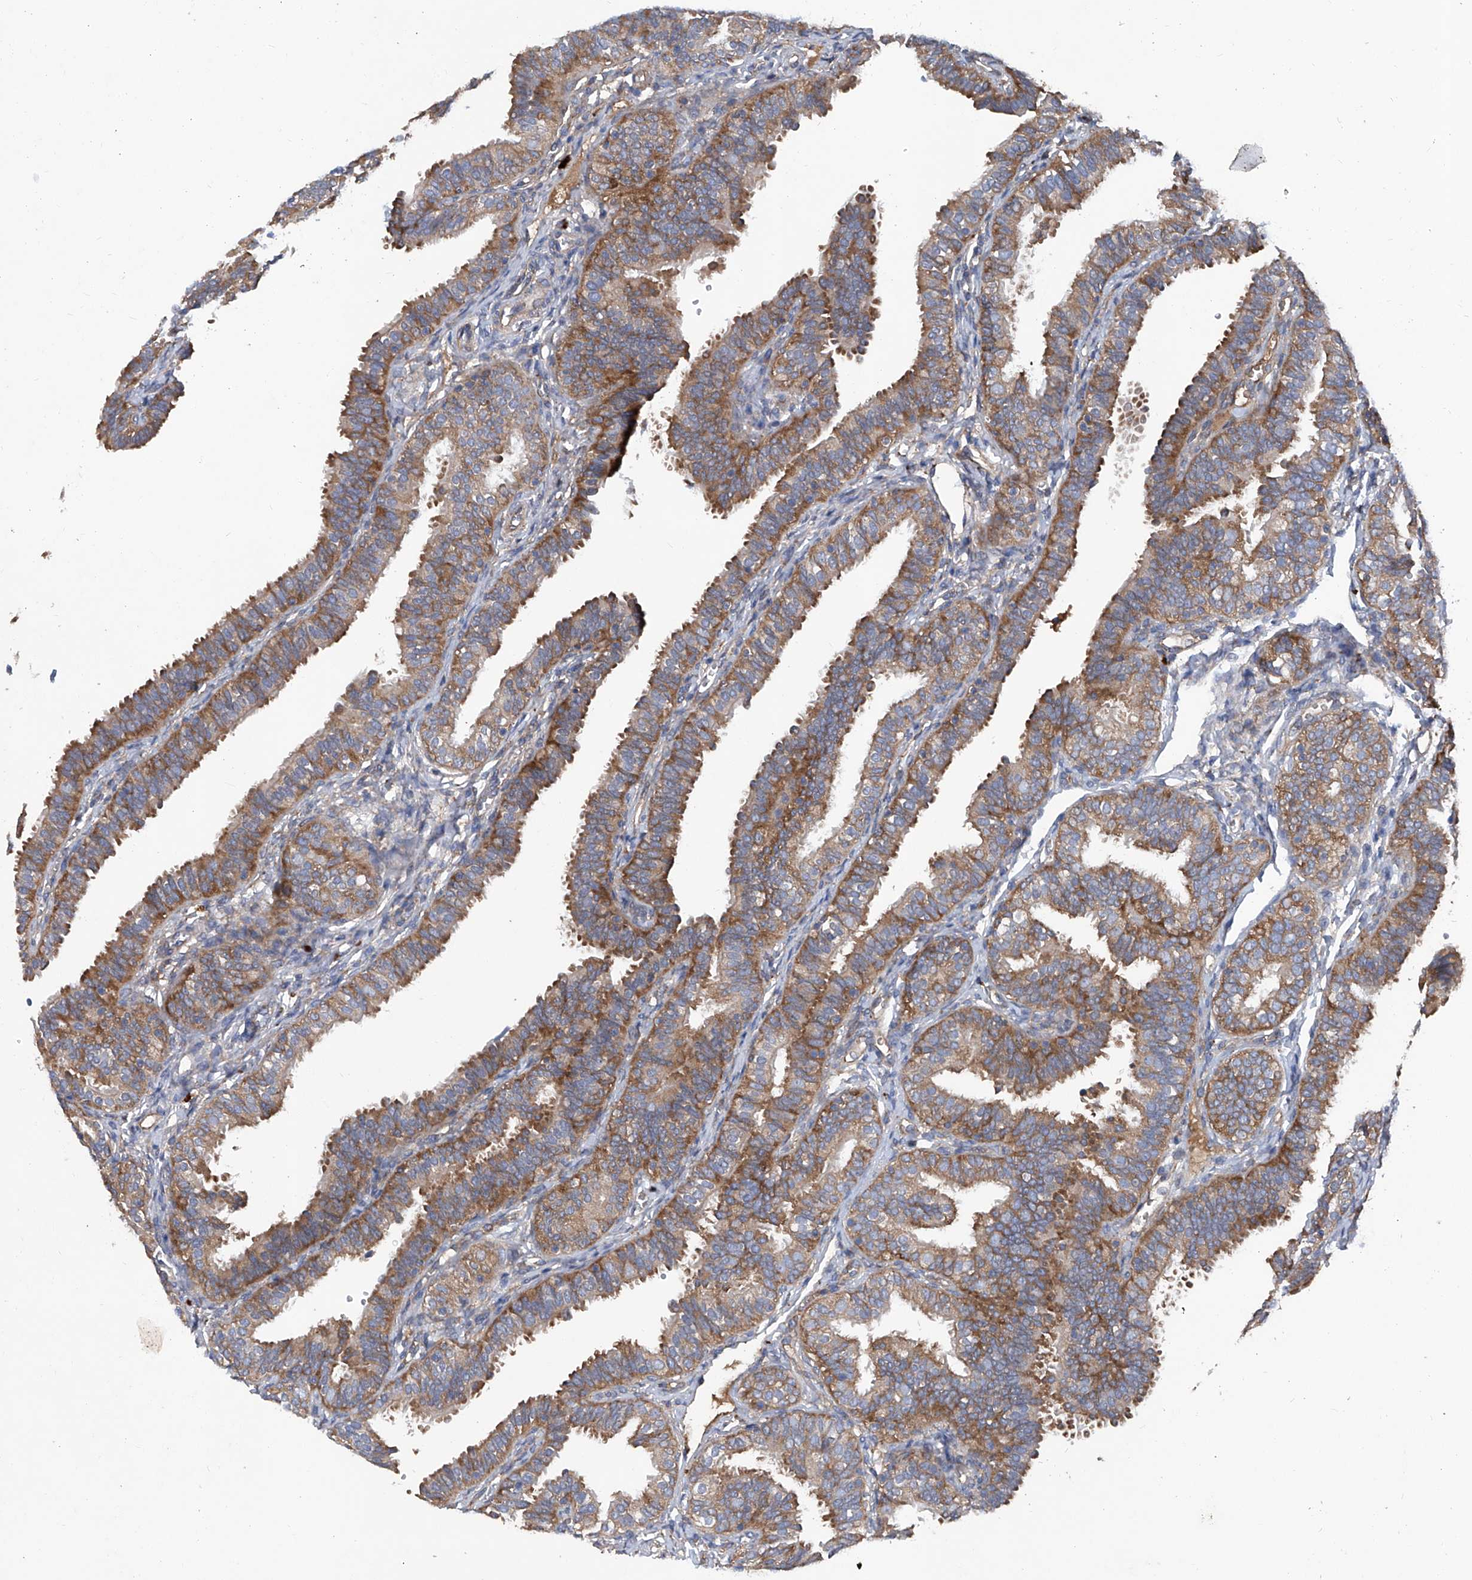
{"staining": {"intensity": "moderate", "quantity": "25%-75%", "location": "cytoplasmic/membranous"}, "tissue": "fallopian tube", "cell_type": "Glandular cells", "image_type": "normal", "snomed": [{"axis": "morphology", "description": "Normal tissue, NOS"}, {"axis": "topography", "description": "Fallopian tube"}], "caption": "Fallopian tube stained for a protein exhibits moderate cytoplasmic/membranous positivity in glandular cells. (Brightfield microscopy of DAB IHC at high magnification).", "gene": "ASCC3", "patient": {"sex": "female", "age": 35}}